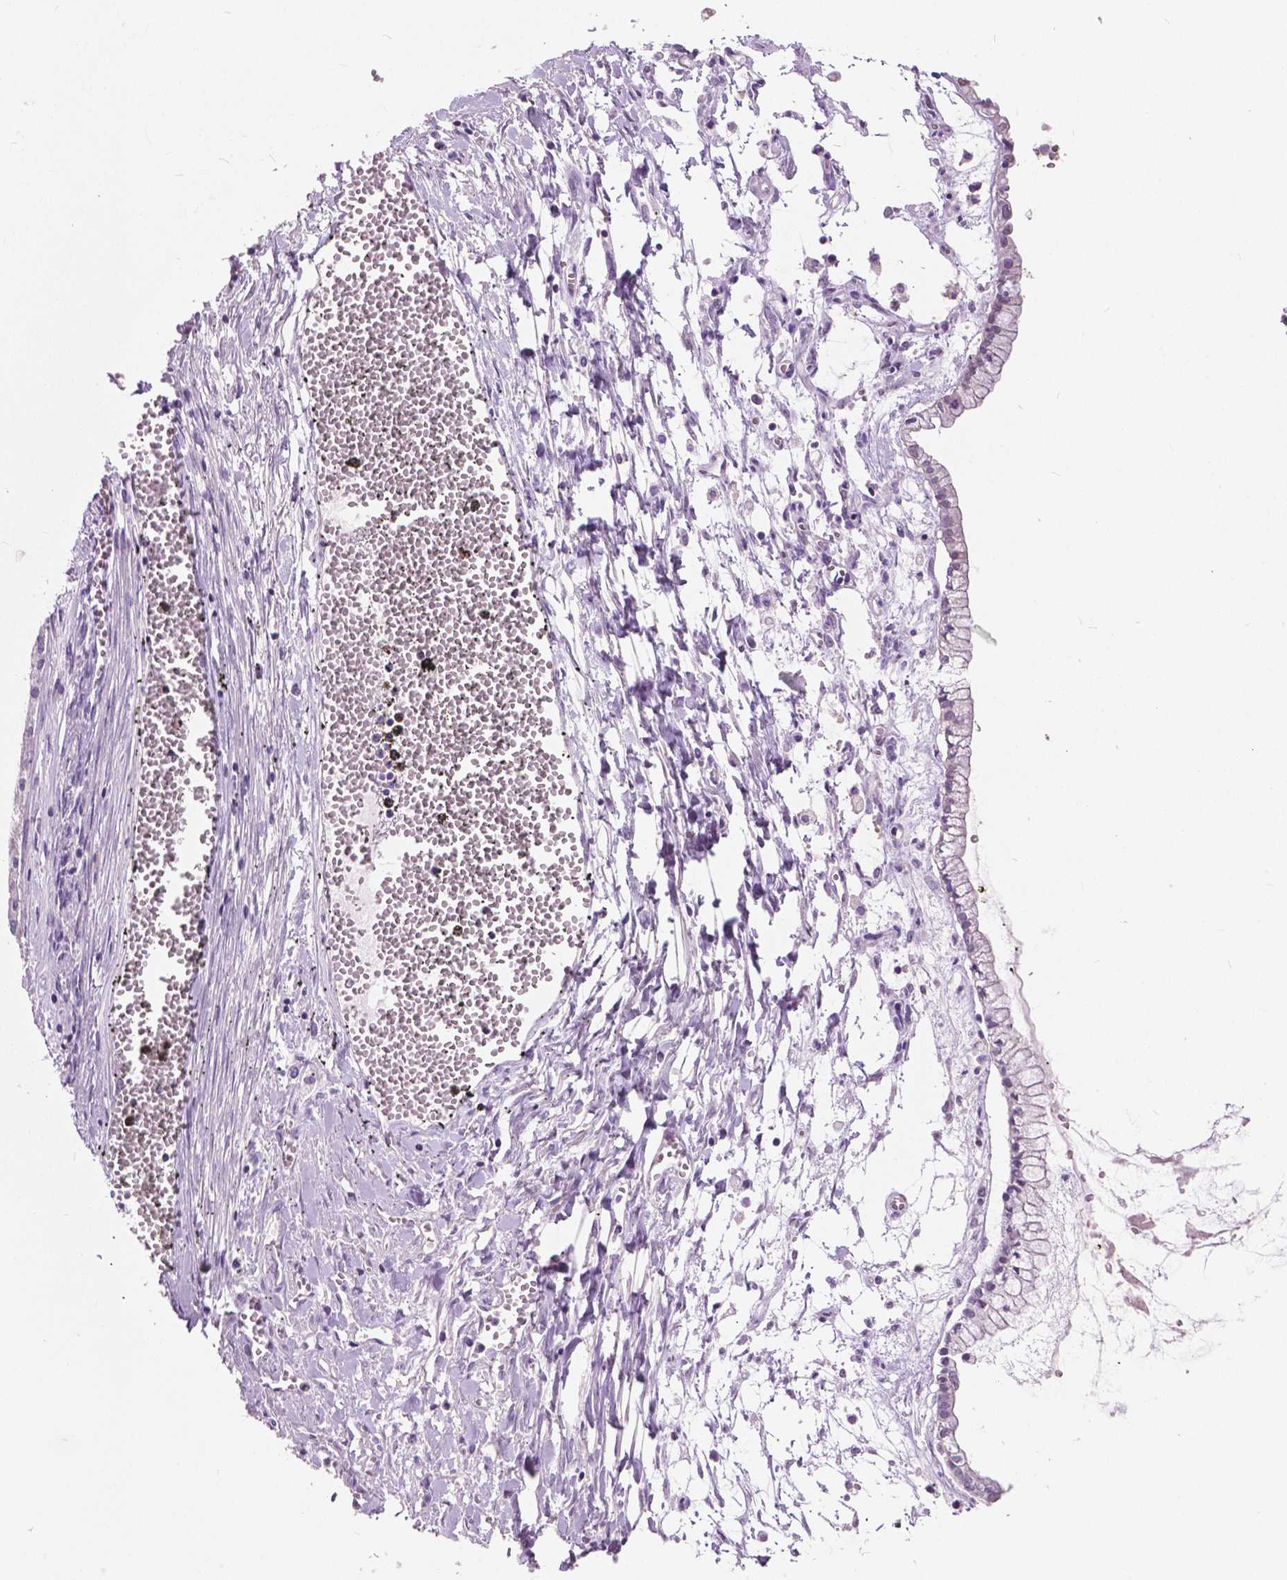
{"staining": {"intensity": "negative", "quantity": "none", "location": "none"}, "tissue": "ovarian cancer", "cell_type": "Tumor cells", "image_type": "cancer", "snomed": [{"axis": "morphology", "description": "Cystadenocarcinoma, mucinous, NOS"}, {"axis": "topography", "description": "Ovary"}], "caption": "The photomicrograph shows no significant staining in tumor cells of mucinous cystadenocarcinoma (ovarian). (DAB (3,3'-diaminobenzidine) immunohistochemistry (IHC) with hematoxylin counter stain).", "gene": "TKFC", "patient": {"sex": "female", "age": 67}}